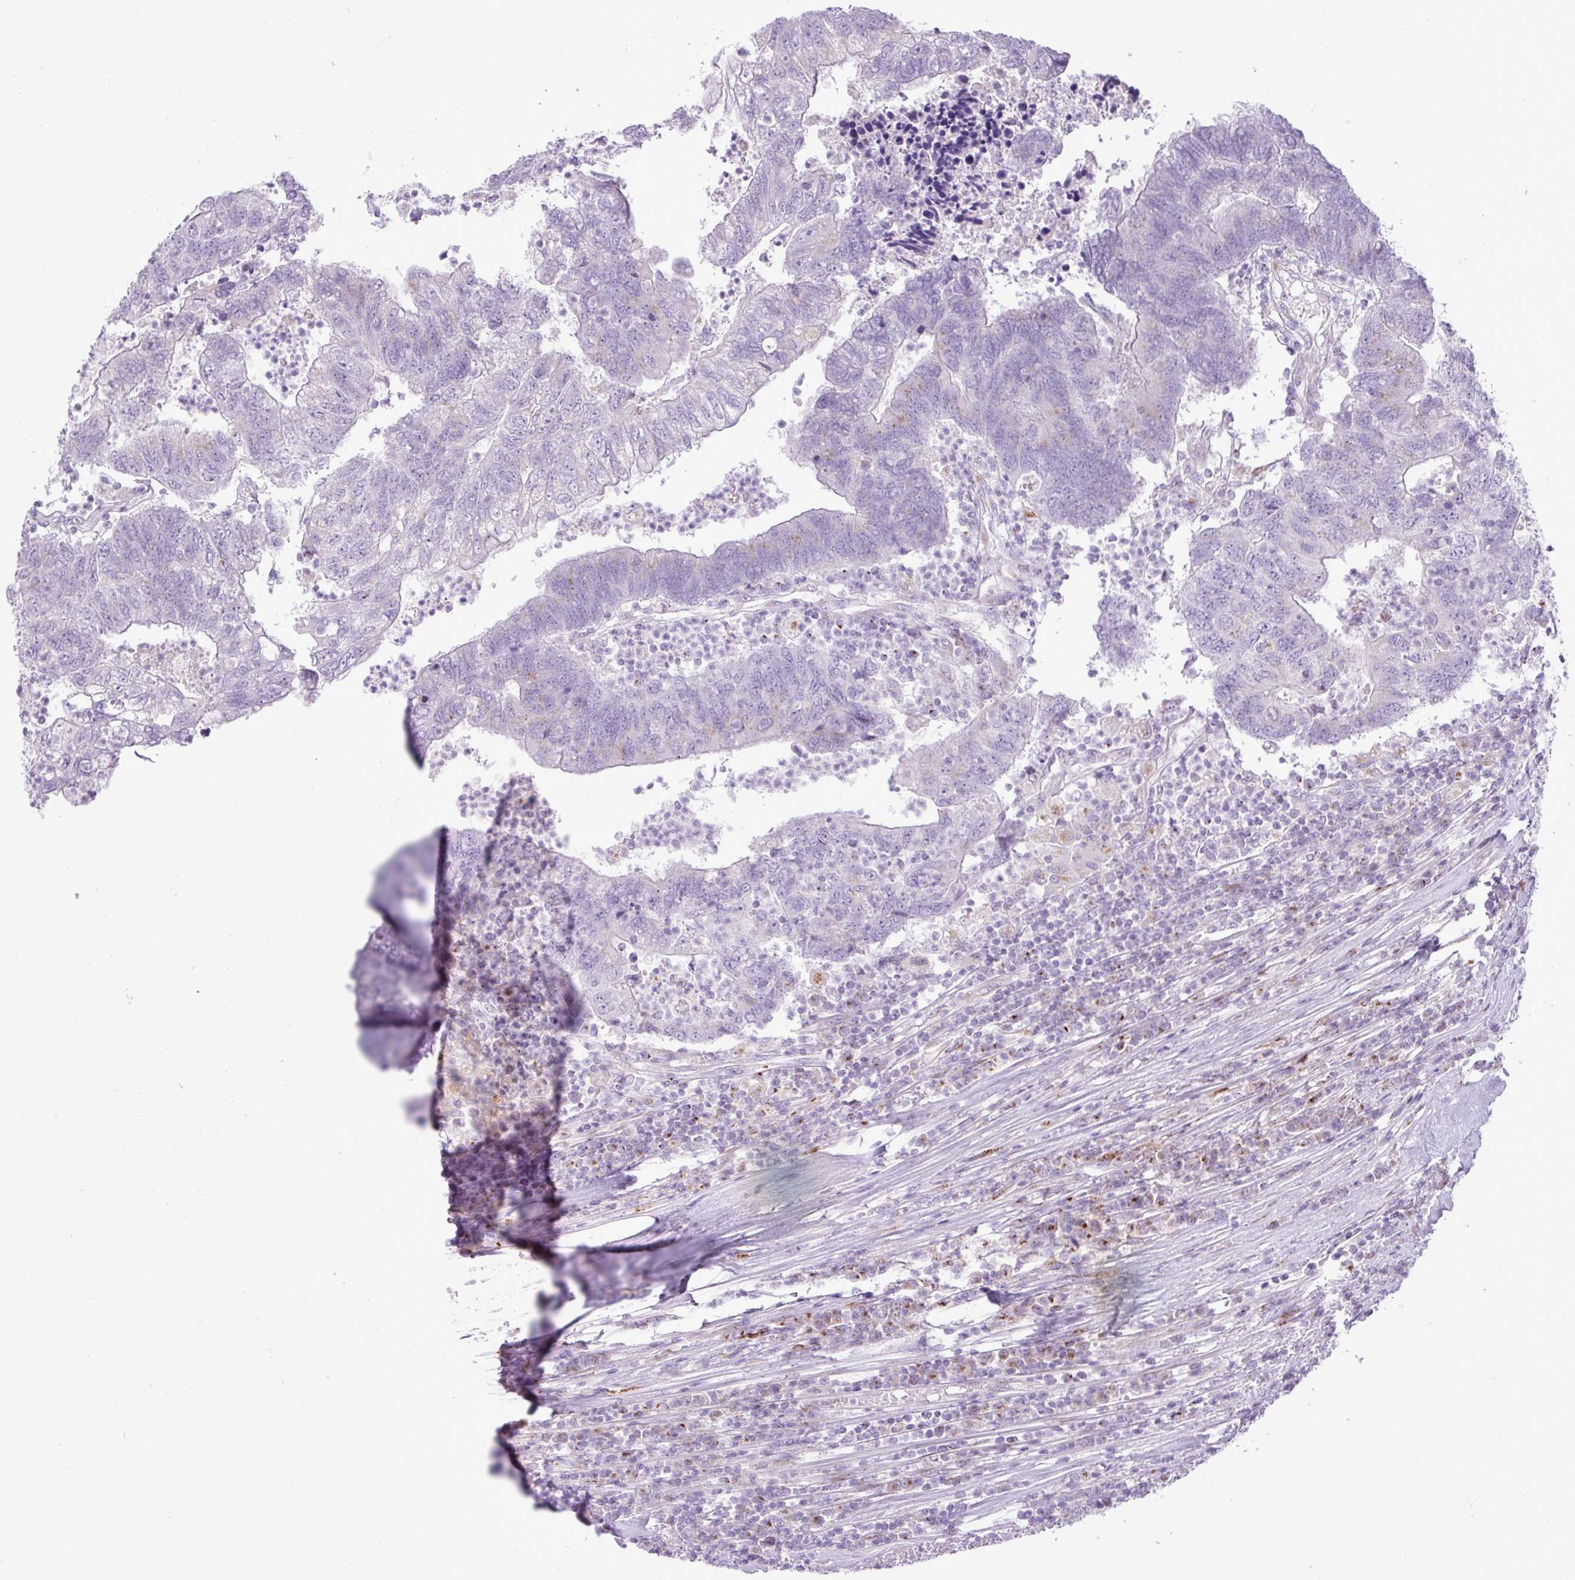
{"staining": {"intensity": "negative", "quantity": "none", "location": "none"}, "tissue": "colorectal cancer", "cell_type": "Tumor cells", "image_type": "cancer", "snomed": [{"axis": "morphology", "description": "Adenocarcinoma, NOS"}, {"axis": "topography", "description": "Colon"}], "caption": "Immunohistochemistry photomicrograph of neoplastic tissue: adenocarcinoma (colorectal) stained with DAB displays no significant protein positivity in tumor cells.", "gene": "FAM43A", "patient": {"sex": "female", "age": 48}}